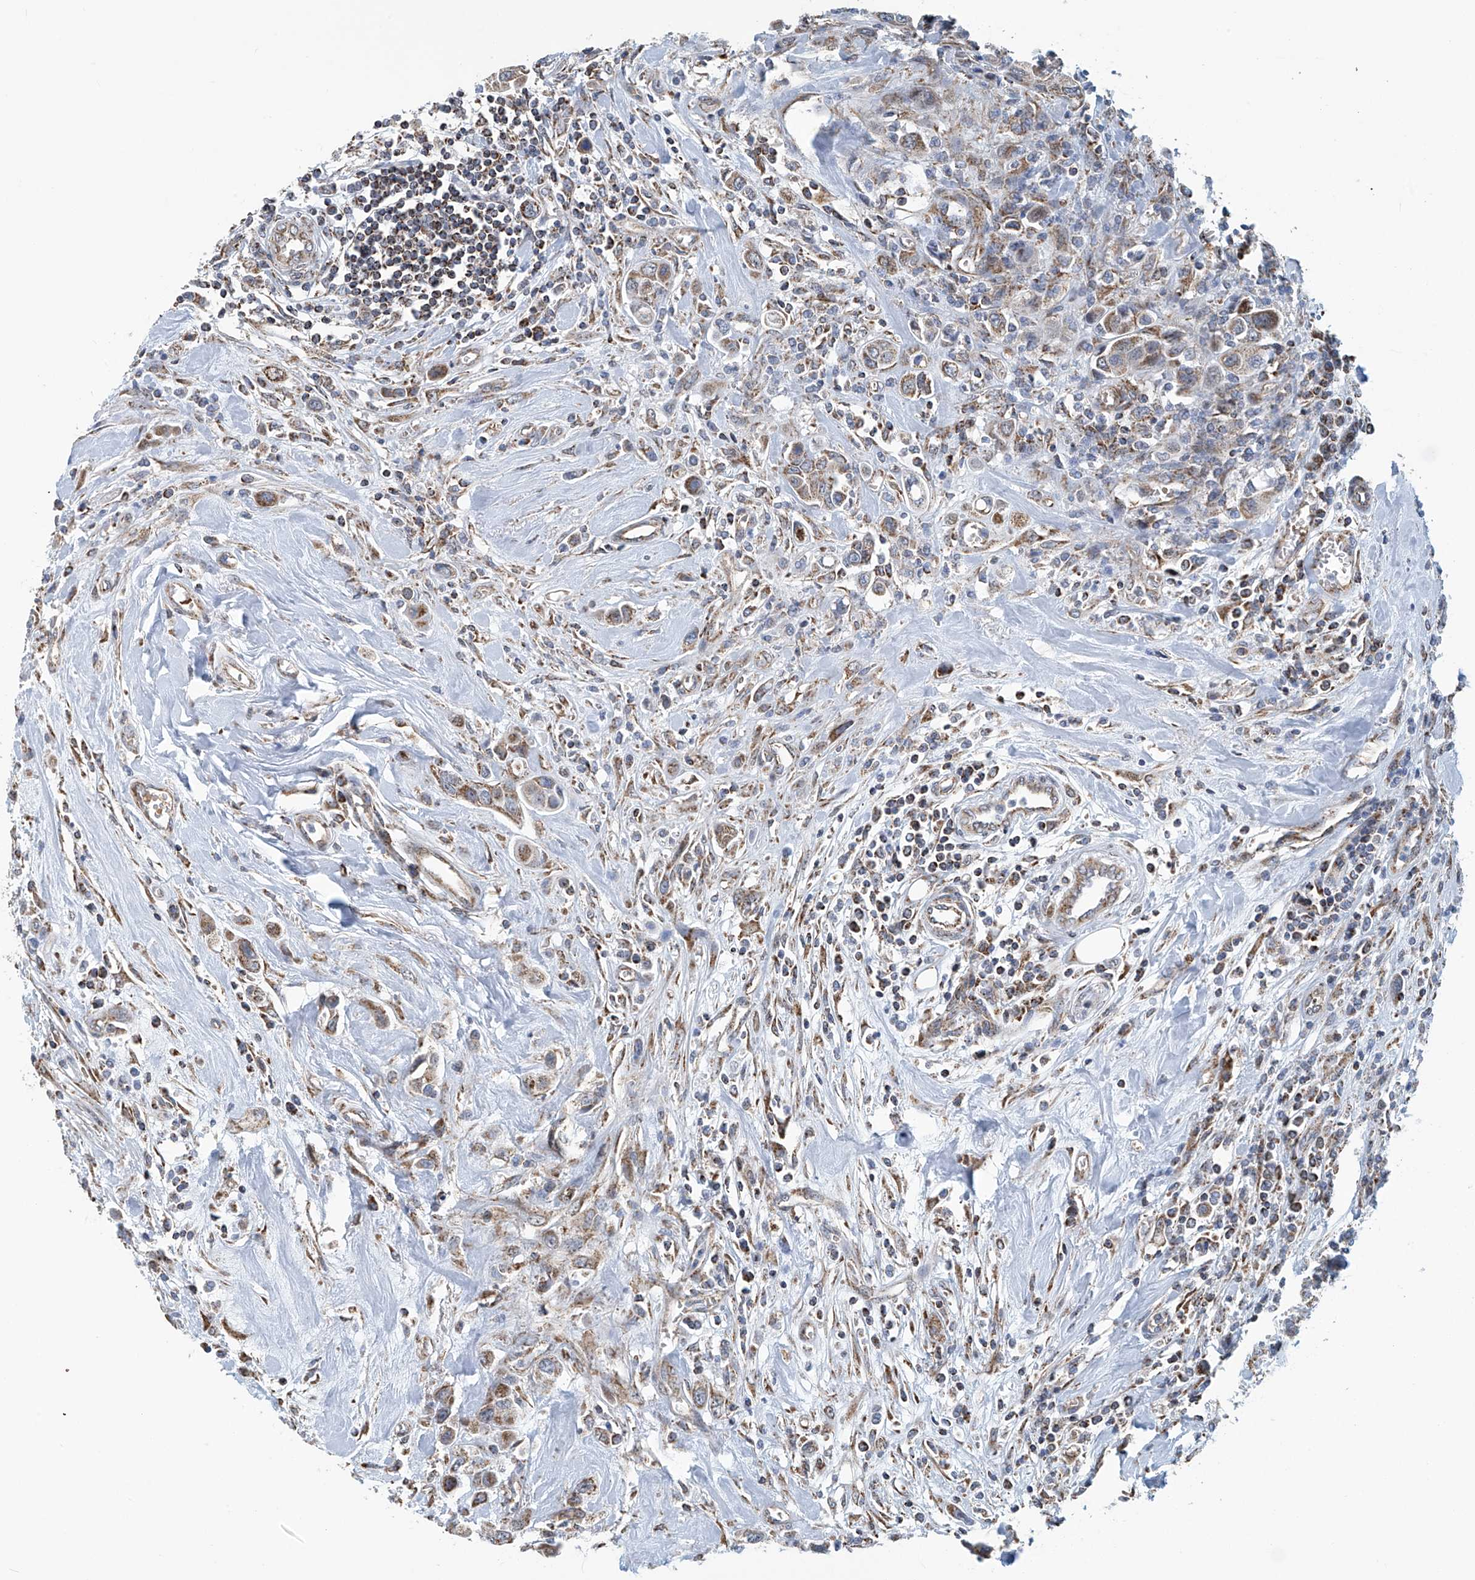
{"staining": {"intensity": "moderate", "quantity": ">75%", "location": "cytoplasmic/membranous"}, "tissue": "urothelial cancer", "cell_type": "Tumor cells", "image_type": "cancer", "snomed": [{"axis": "morphology", "description": "Urothelial carcinoma, High grade"}, {"axis": "topography", "description": "Urinary bladder"}], "caption": "A photomicrograph of urothelial cancer stained for a protein exhibits moderate cytoplasmic/membranous brown staining in tumor cells. (IHC, brightfield microscopy, high magnification).", "gene": "COMMD1", "patient": {"sex": "male", "age": 50}}